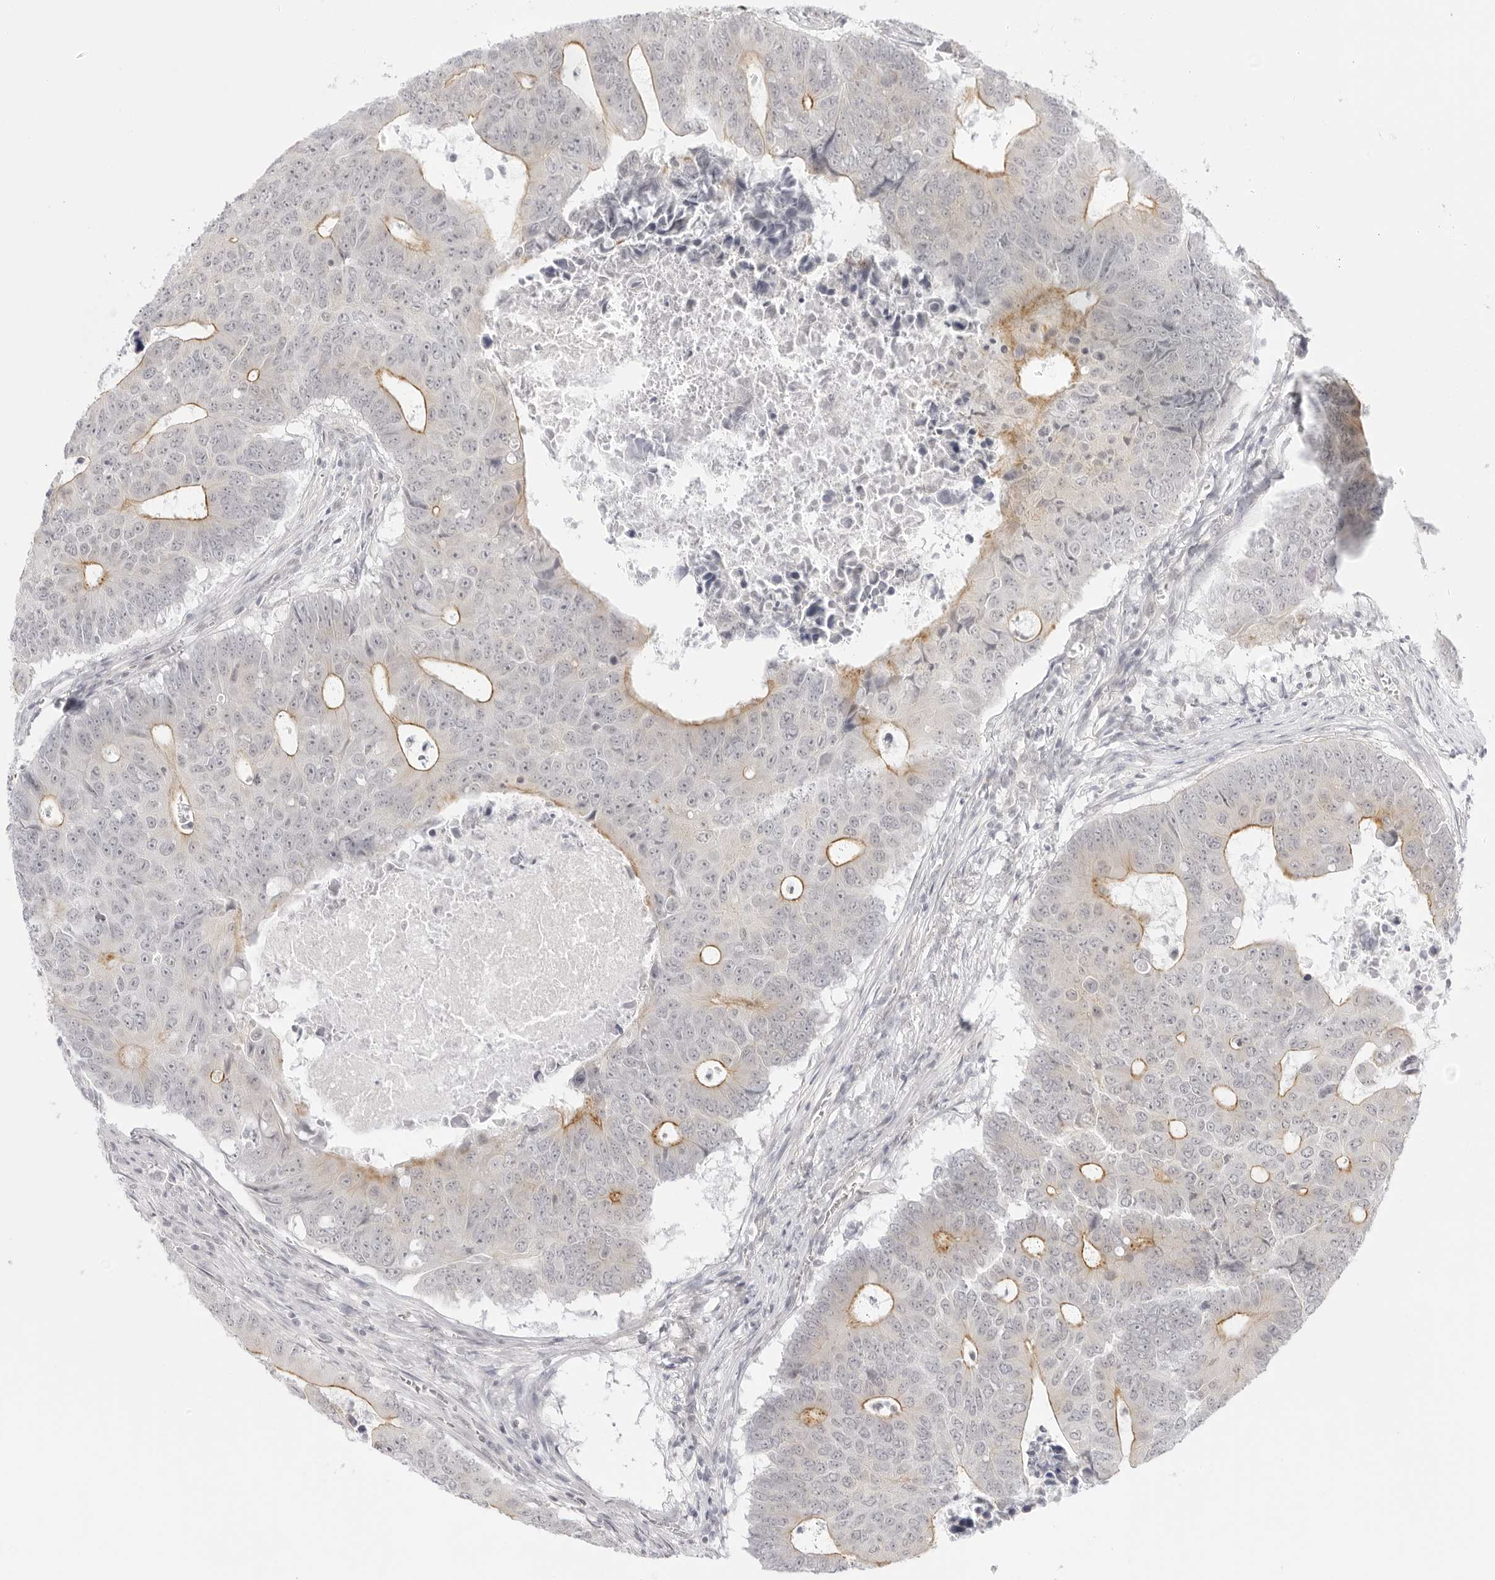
{"staining": {"intensity": "moderate", "quantity": "<25%", "location": "cytoplasmic/membranous"}, "tissue": "colorectal cancer", "cell_type": "Tumor cells", "image_type": "cancer", "snomed": [{"axis": "morphology", "description": "Adenocarcinoma, NOS"}, {"axis": "topography", "description": "Colon"}], "caption": "Immunohistochemistry (DAB (3,3'-diaminobenzidine)) staining of colorectal cancer (adenocarcinoma) reveals moderate cytoplasmic/membranous protein staining in about <25% of tumor cells.", "gene": "MED18", "patient": {"sex": "male", "age": 87}}